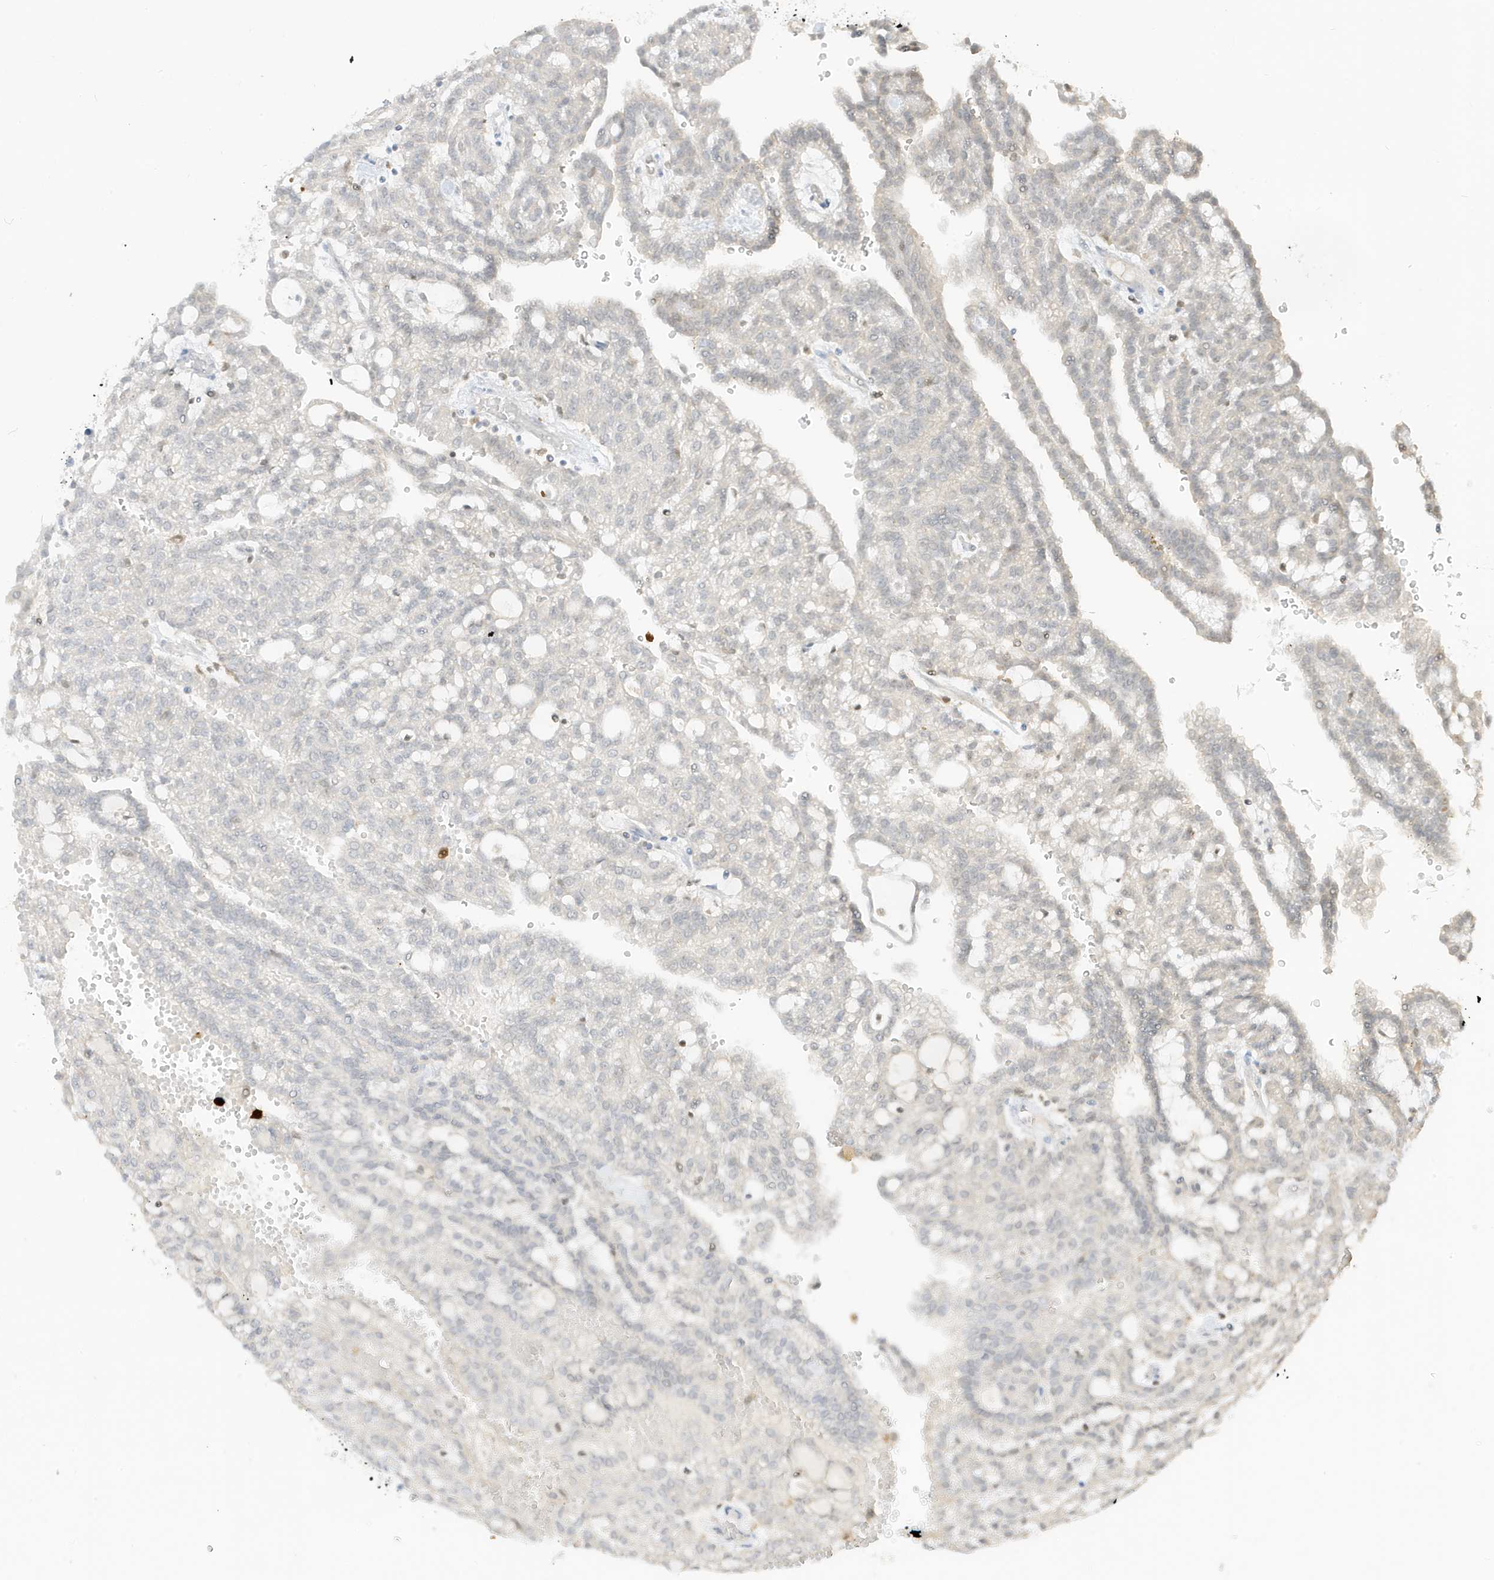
{"staining": {"intensity": "negative", "quantity": "none", "location": "none"}, "tissue": "renal cancer", "cell_type": "Tumor cells", "image_type": "cancer", "snomed": [{"axis": "morphology", "description": "Adenocarcinoma, NOS"}, {"axis": "topography", "description": "Kidney"}], "caption": "Immunohistochemistry photomicrograph of human renal cancer stained for a protein (brown), which demonstrates no expression in tumor cells. (DAB immunohistochemistry (IHC) visualized using brightfield microscopy, high magnification).", "gene": "GCA", "patient": {"sex": "male", "age": 63}}